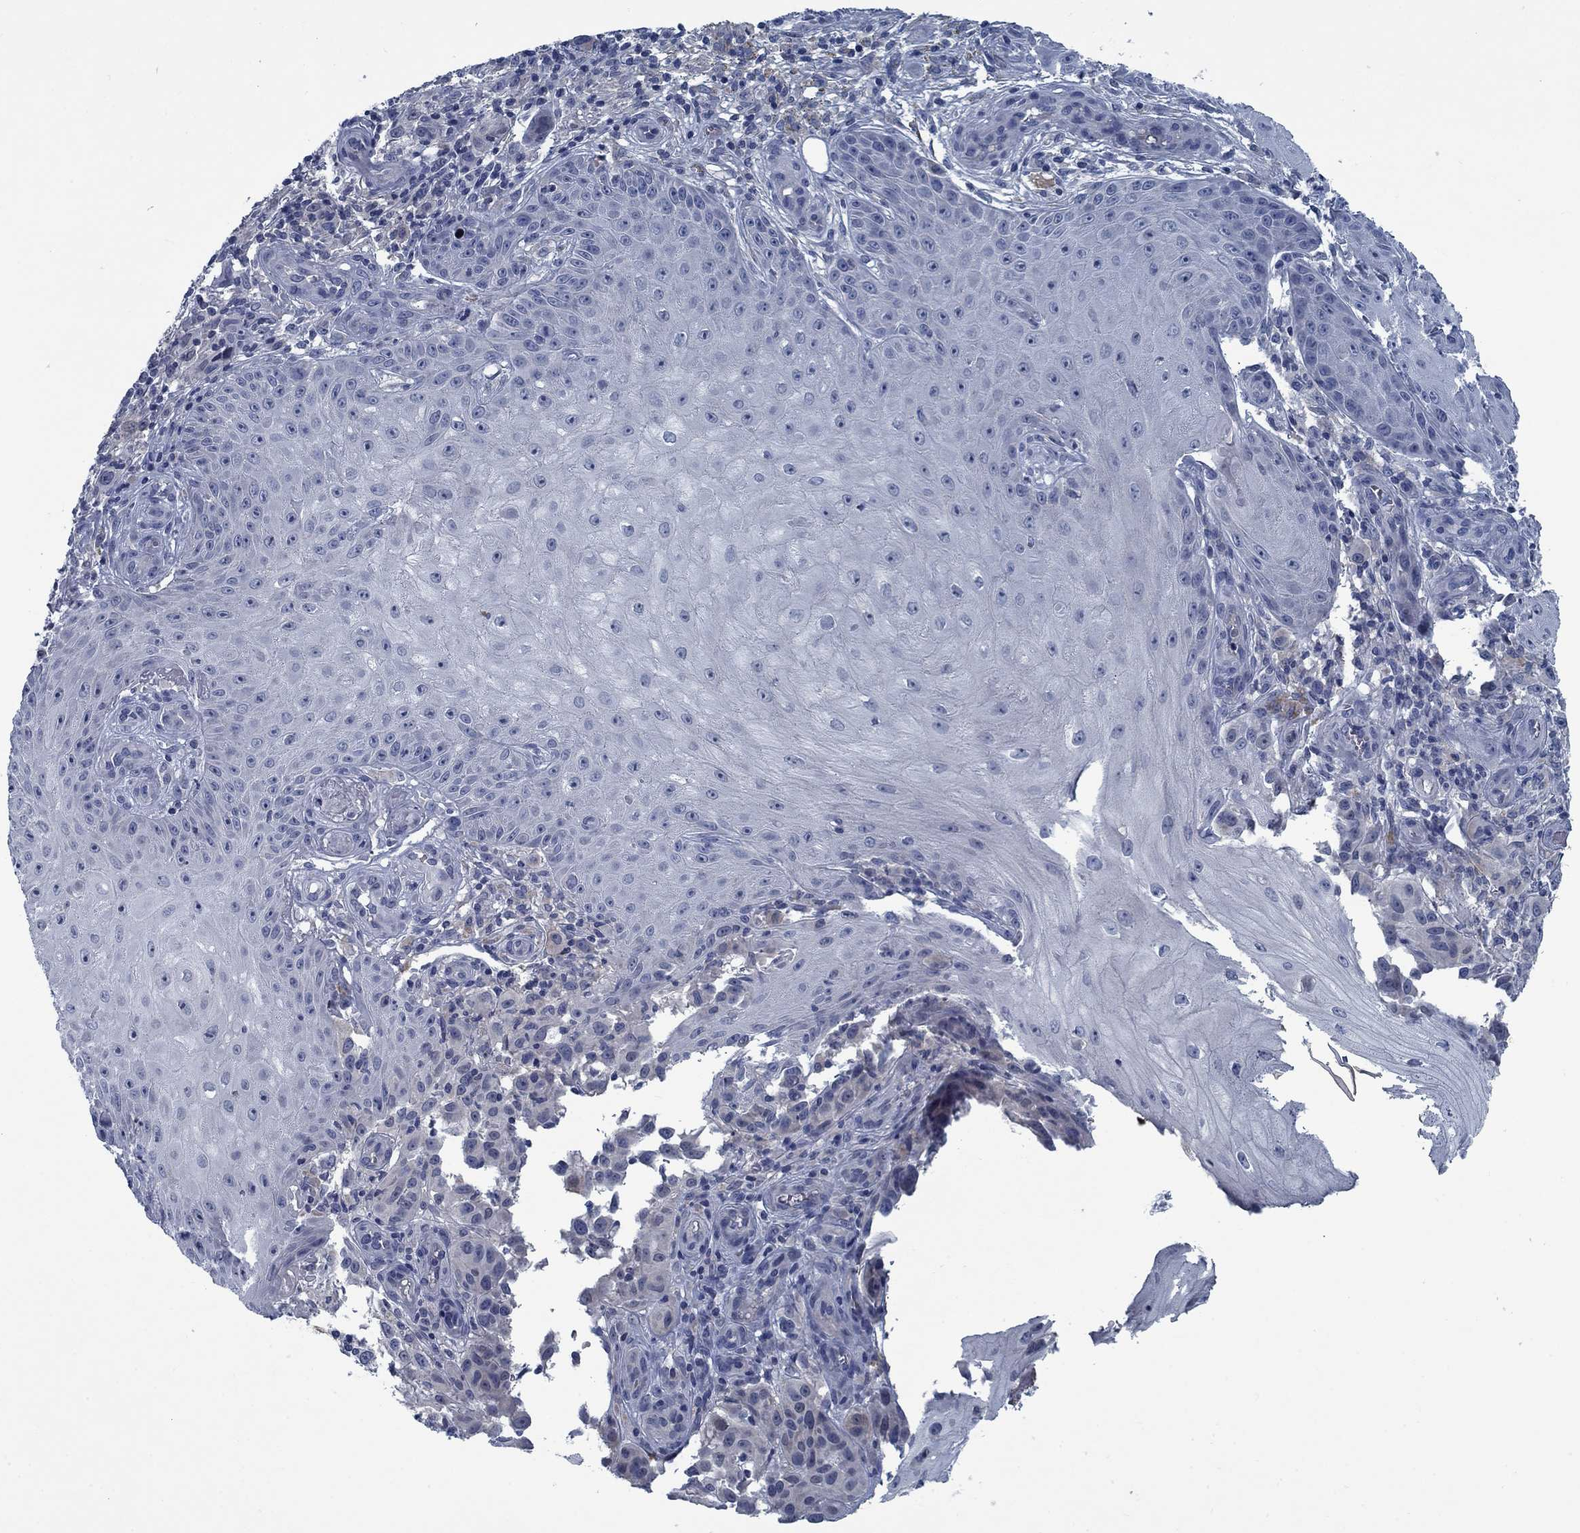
{"staining": {"intensity": "negative", "quantity": "none", "location": "none"}, "tissue": "melanoma", "cell_type": "Tumor cells", "image_type": "cancer", "snomed": [{"axis": "morphology", "description": "Malignant melanoma, NOS"}, {"axis": "topography", "description": "Skin"}], "caption": "Histopathology image shows no protein expression in tumor cells of melanoma tissue.", "gene": "PNMA8A", "patient": {"sex": "female", "age": 53}}